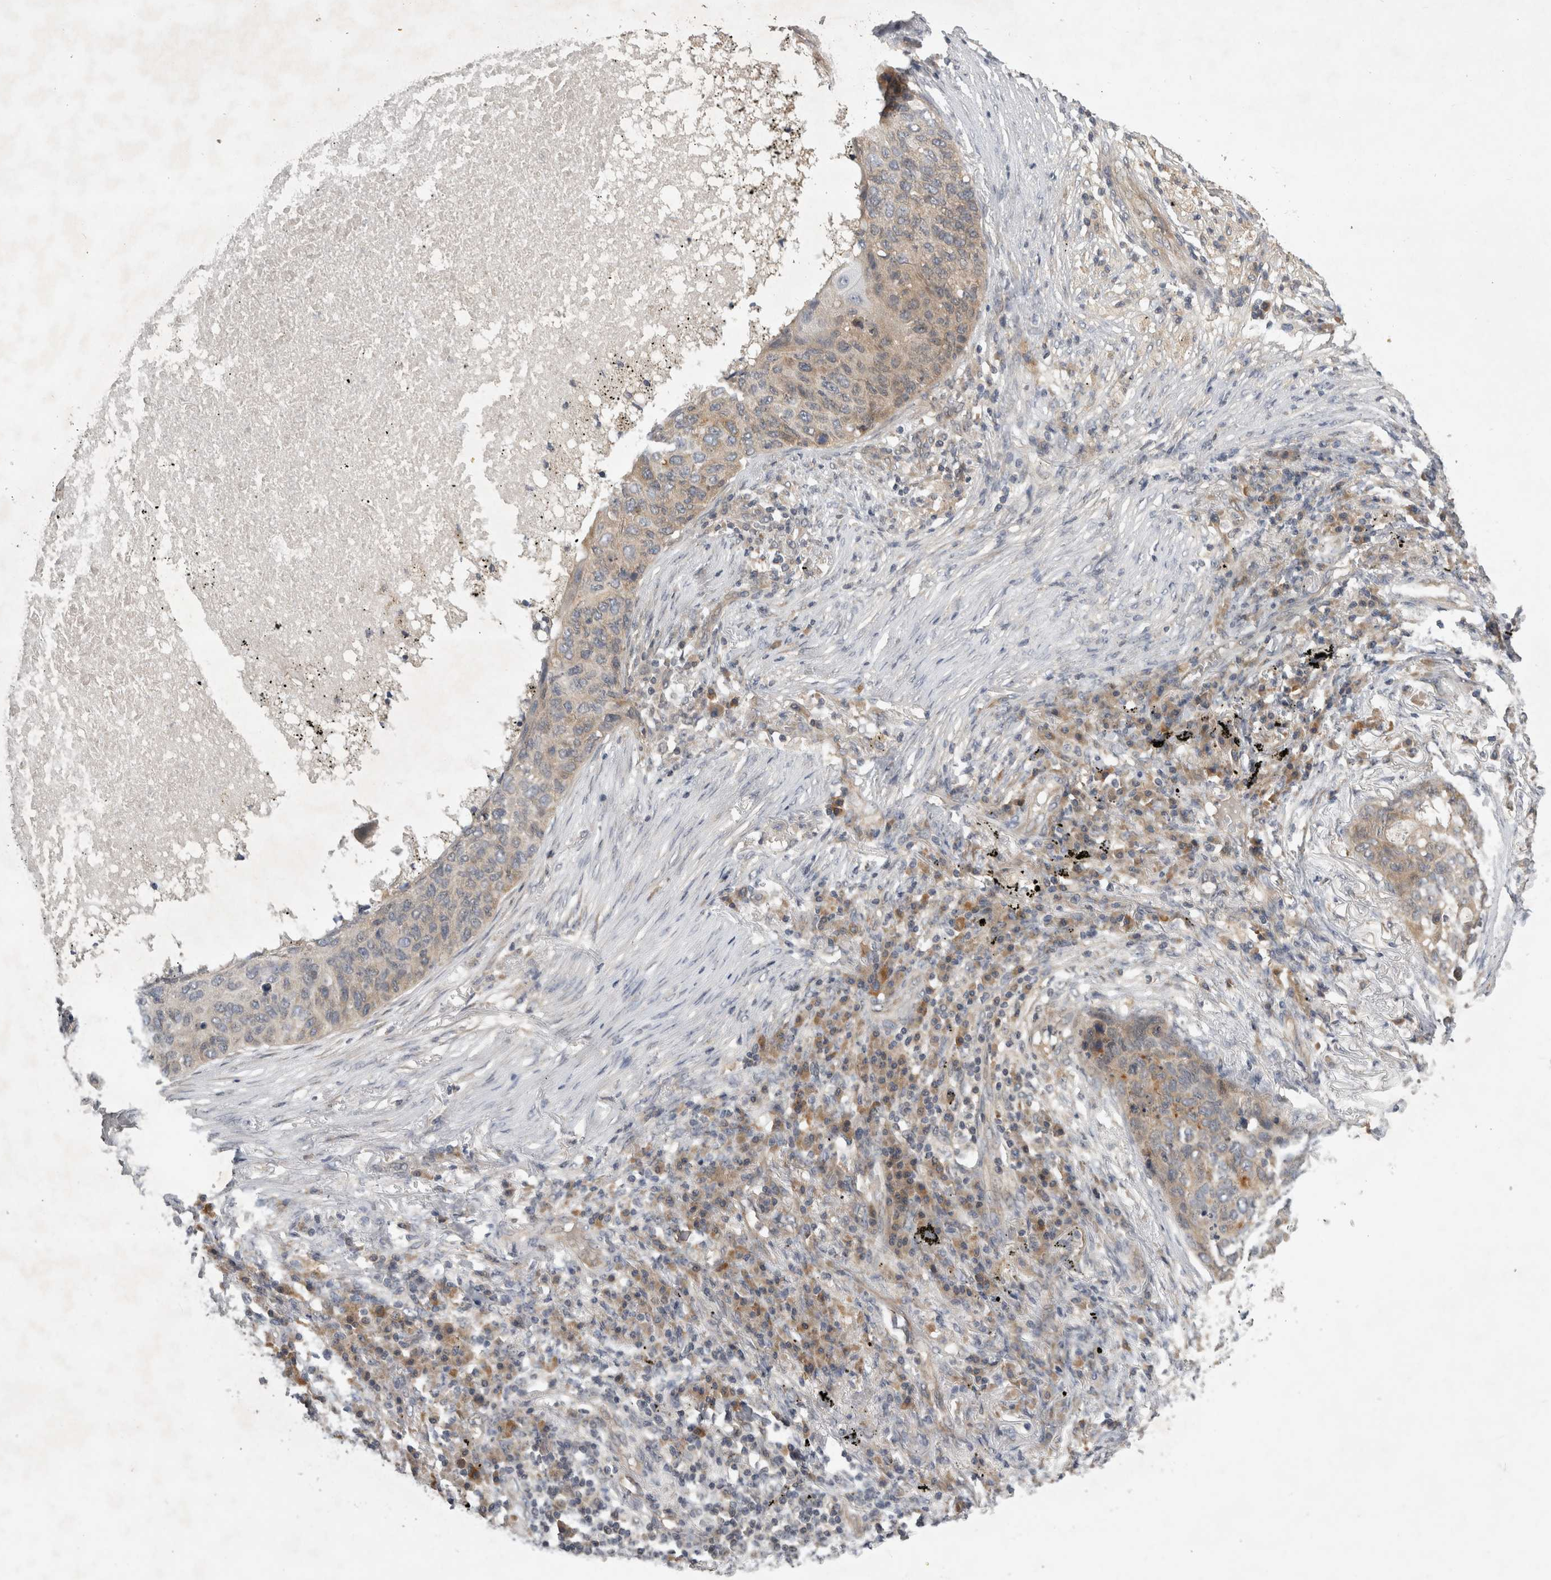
{"staining": {"intensity": "weak", "quantity": "25%-75%", "location": "cytoplasmic/membranous"}, "tissue": "lung cancer", "cell_type": "Tumor cells", "image_type": "cancer", "snomed": [{"axis": "morphology", "description": "Squamous cell carcinoma, NOS"}, {"axis": "topography", "description": "Lung"}], "caption": "An immunohistochemistry (IHC) image of tumor tissue is shown. Protein staining in brown labels weak cytoplasmic/membranous positivity in lung cancer (squamous cell carcinoma) within tumor cells.", "gene": "AASDHPPT", "patient": {"sex": "female", "age": 63}}